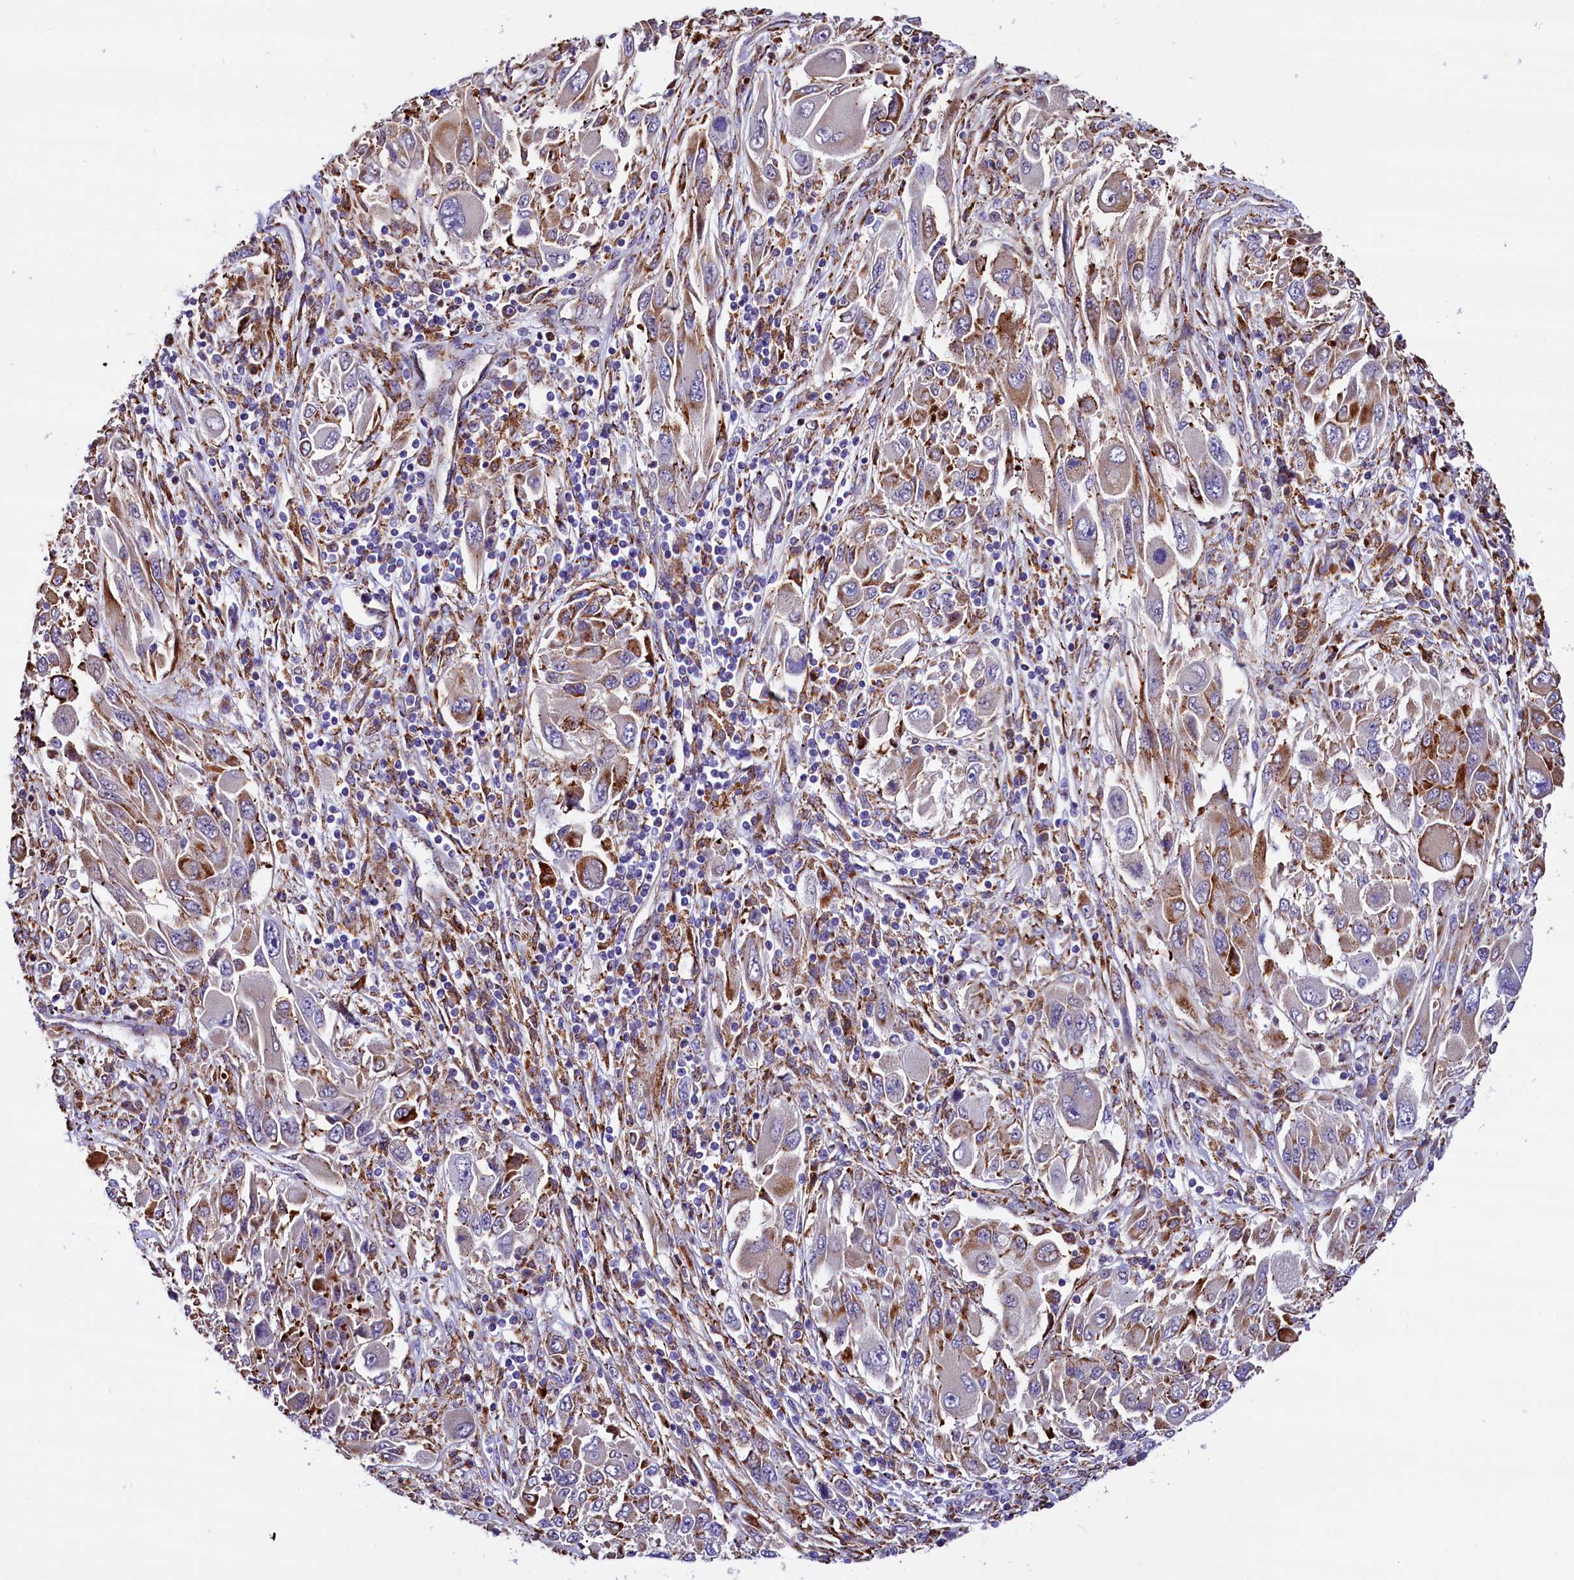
{"staining": {"intensity": "strong", "quantity": "<25%", "location": "cytoplasmic/membranous"}, "tissue": "melanoma", "cell_type": "Tumor cells", "image_type": "cancer", "snomed": [{"axis": "morphology", "description": "Malignant melanoma, NOS"}, {"axis": "topography", "description": "Skin"}], "caption": "Strong cytoplasmic/membranous protein expression is seen in approximately <25% of tumor cells in malignant melanoma.", "gene": "CMTR2", "patient": {"sex": "female", "age": 91}}